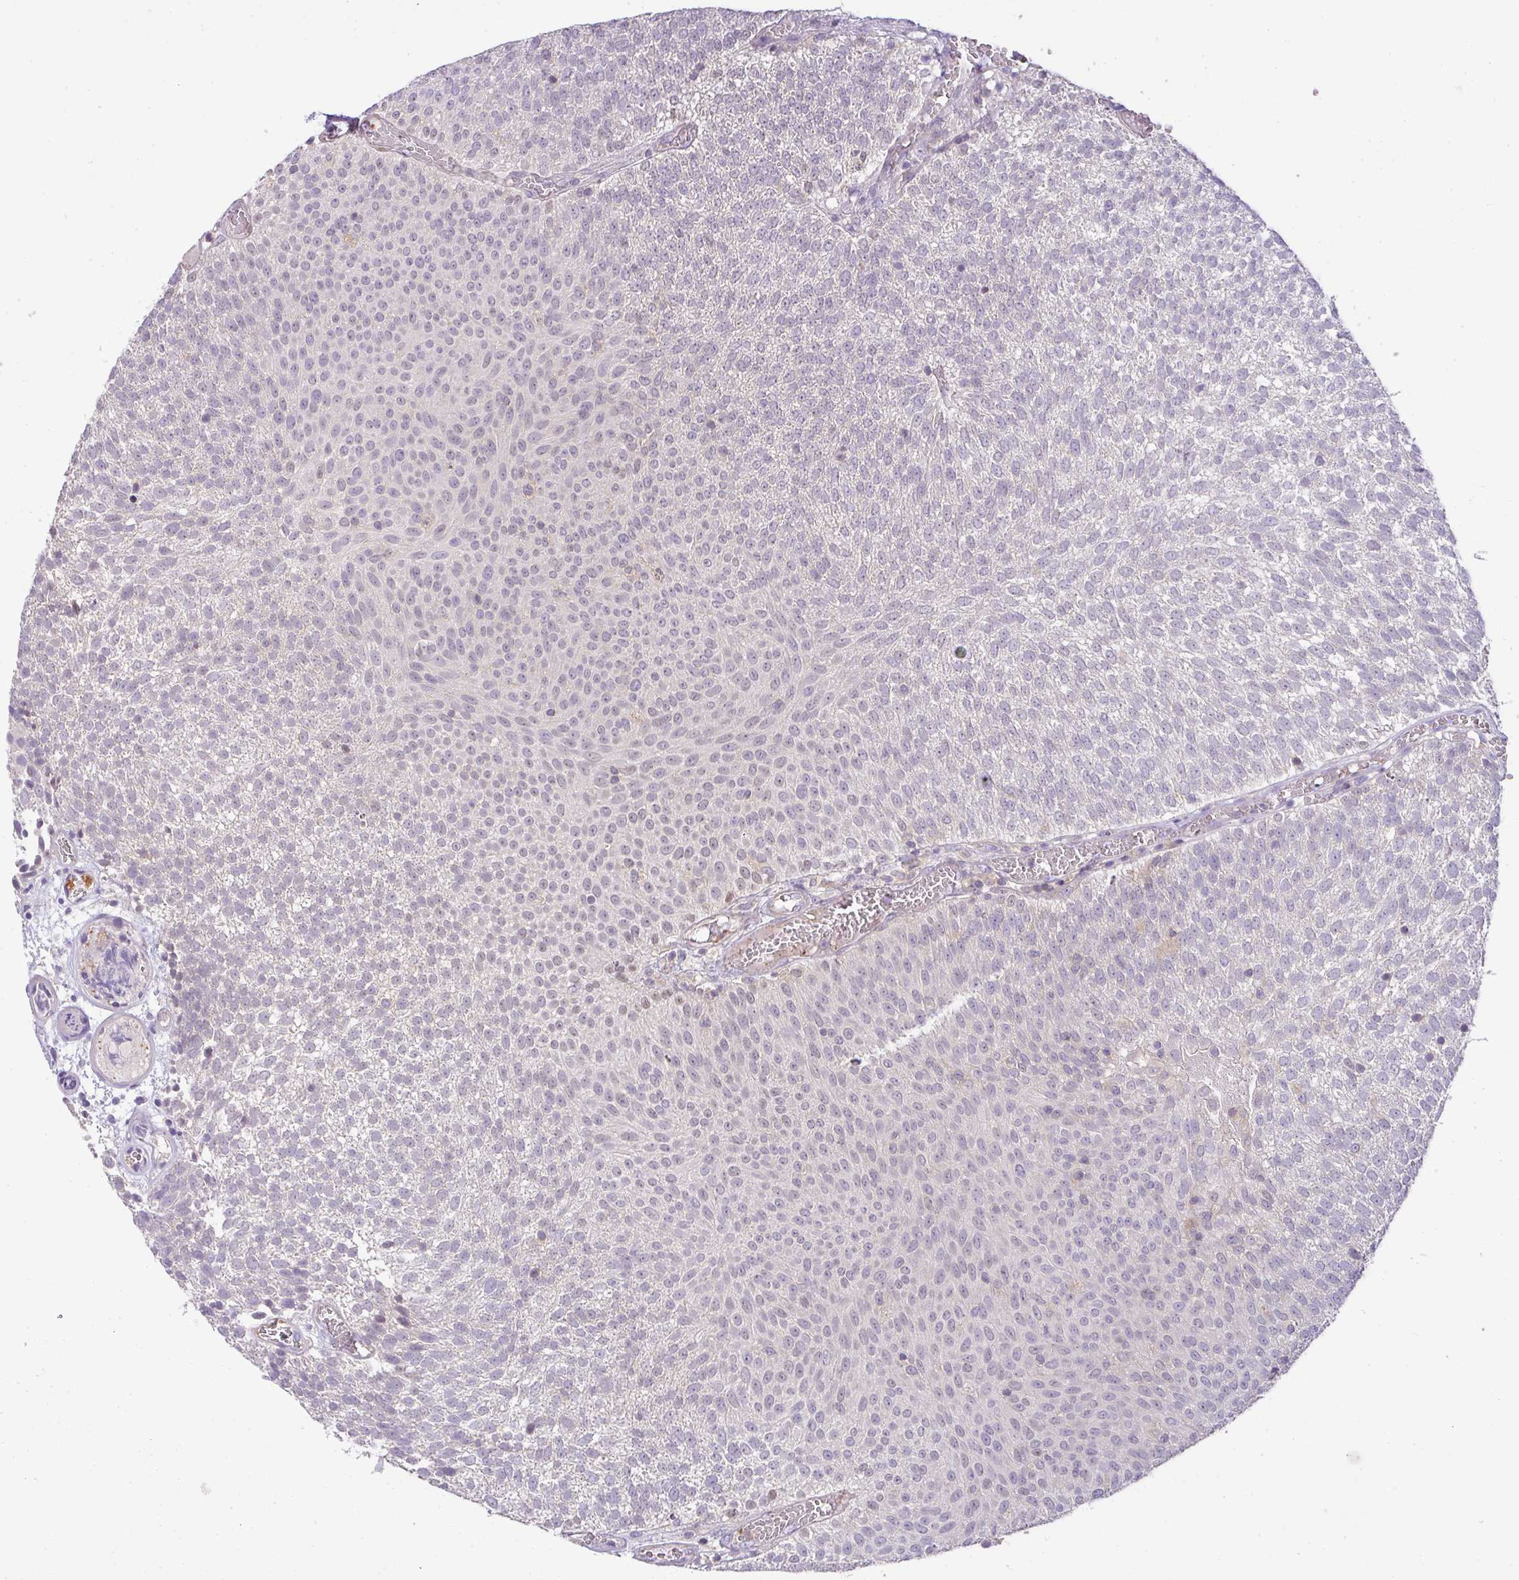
{"staining": {"intensity": "moderate", "quantity": "<25%", "location": "nuclear"}, "tissue": "urothelial cancer", "cell_type": "Tumor cells", "image_type": "cancer", "snomed": [{"axis": "morphology", "description": "Urothelial carcinoma, Low grade"}, {"axis": "topography", "description": "Urinary bladder"}], "caption": "This is an image of IHC staining of urothelial cancer, which shows moderate expression in the nuclear of tumor cells.", "gene": "HOXC13", "patient": {"sex": "female", "age": 79}}